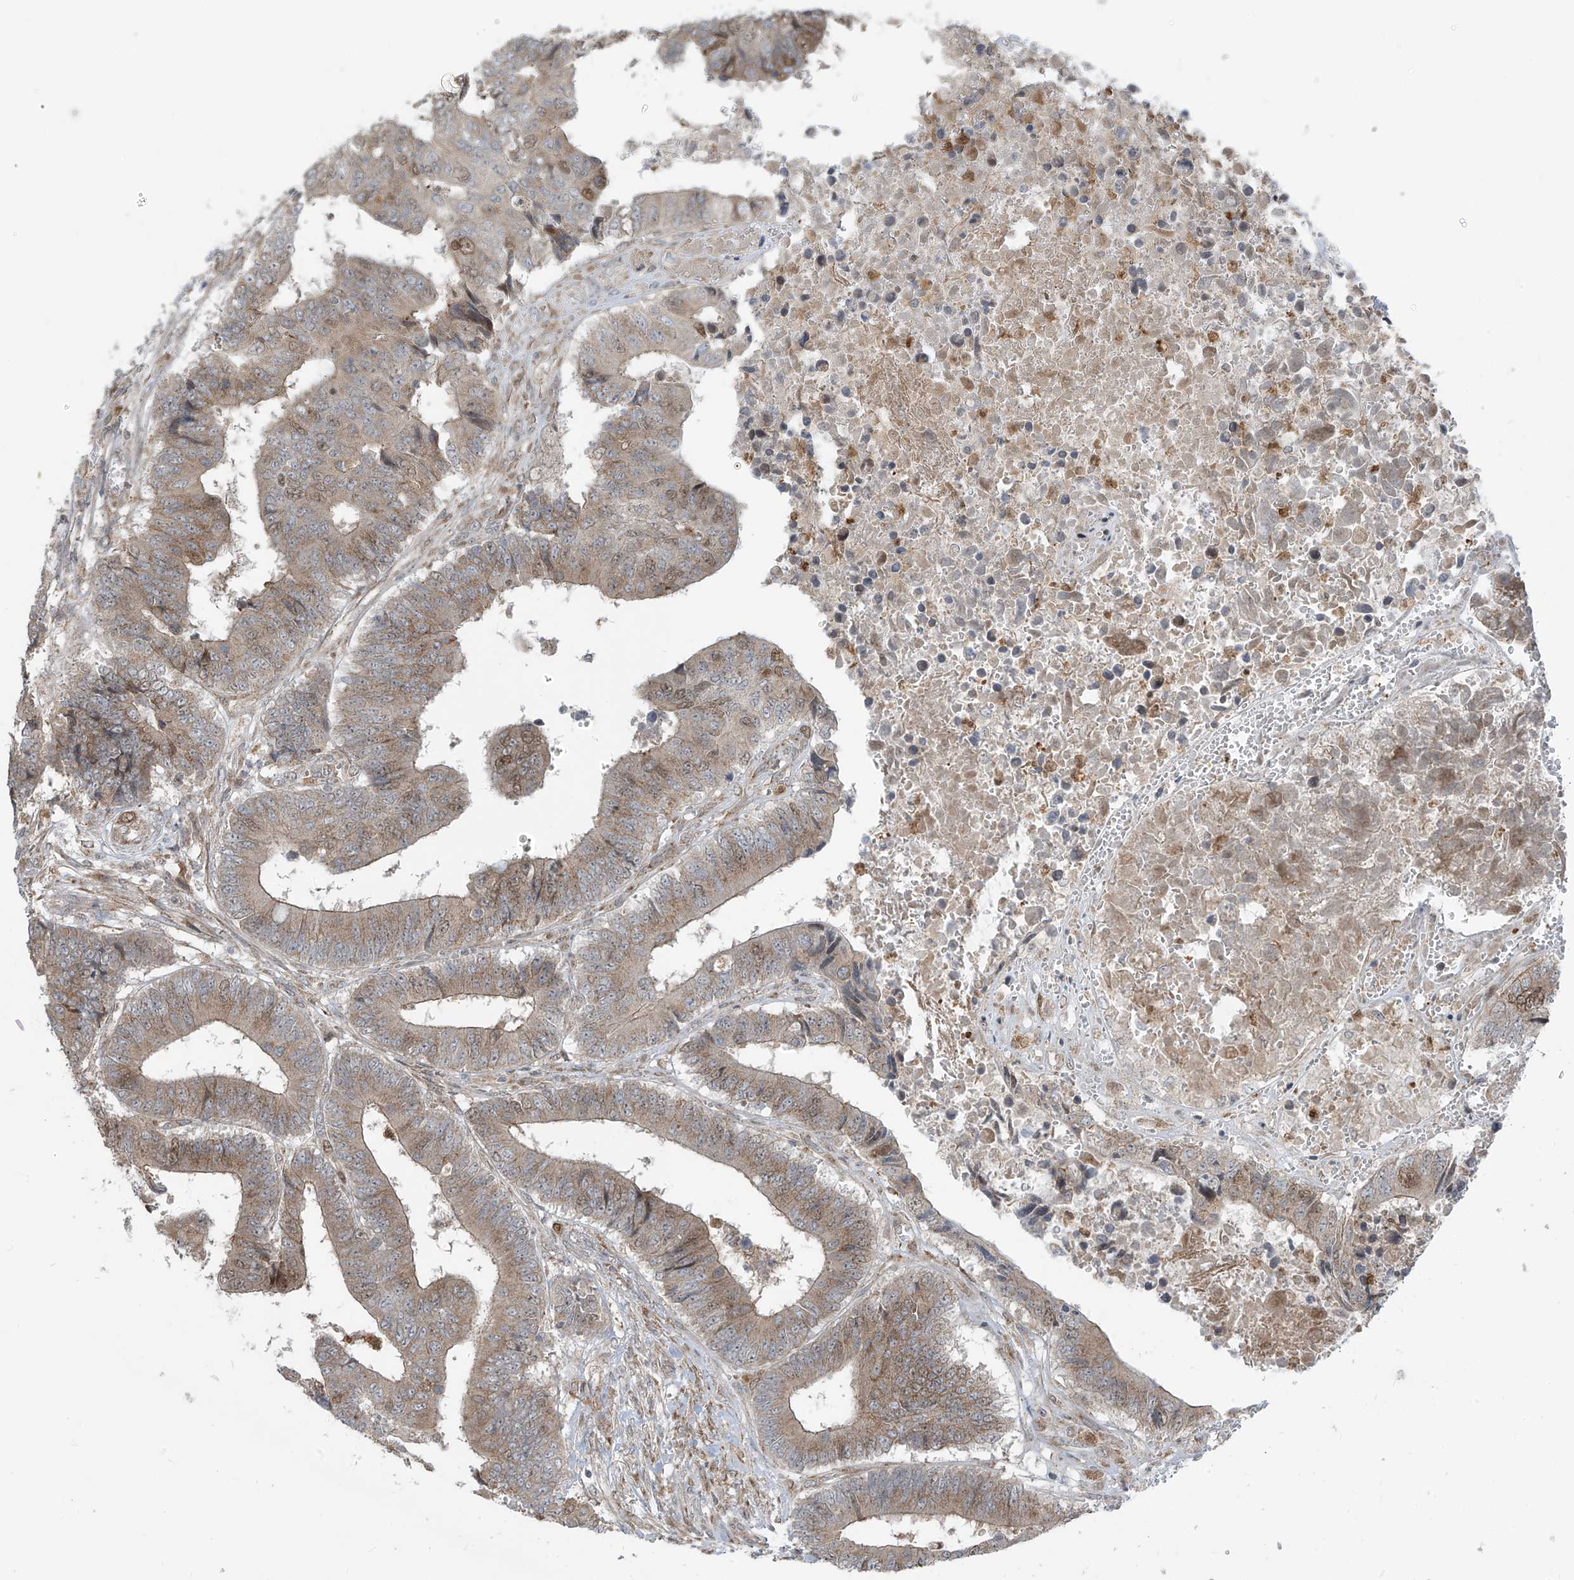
{"staining": {"intensity": "moderate", "quantity": ">75%", "location": "cytoplasmic/membranous"}, "tissue": "colorectal cancer", "cell_type": "Tumor cells", "image_type": "cancer", "snomed": [{"axis": "morphology", "description": "Adenocarcinoma, NOS"}, {"axis": "topography", "description": "Rectum"}], "caption": "Colorectal cancer stained with a protein marker exhibits moderate staining in tumor cells.", "gene": "PDE11A", "patient": {"sex": "male", "age": 84}}